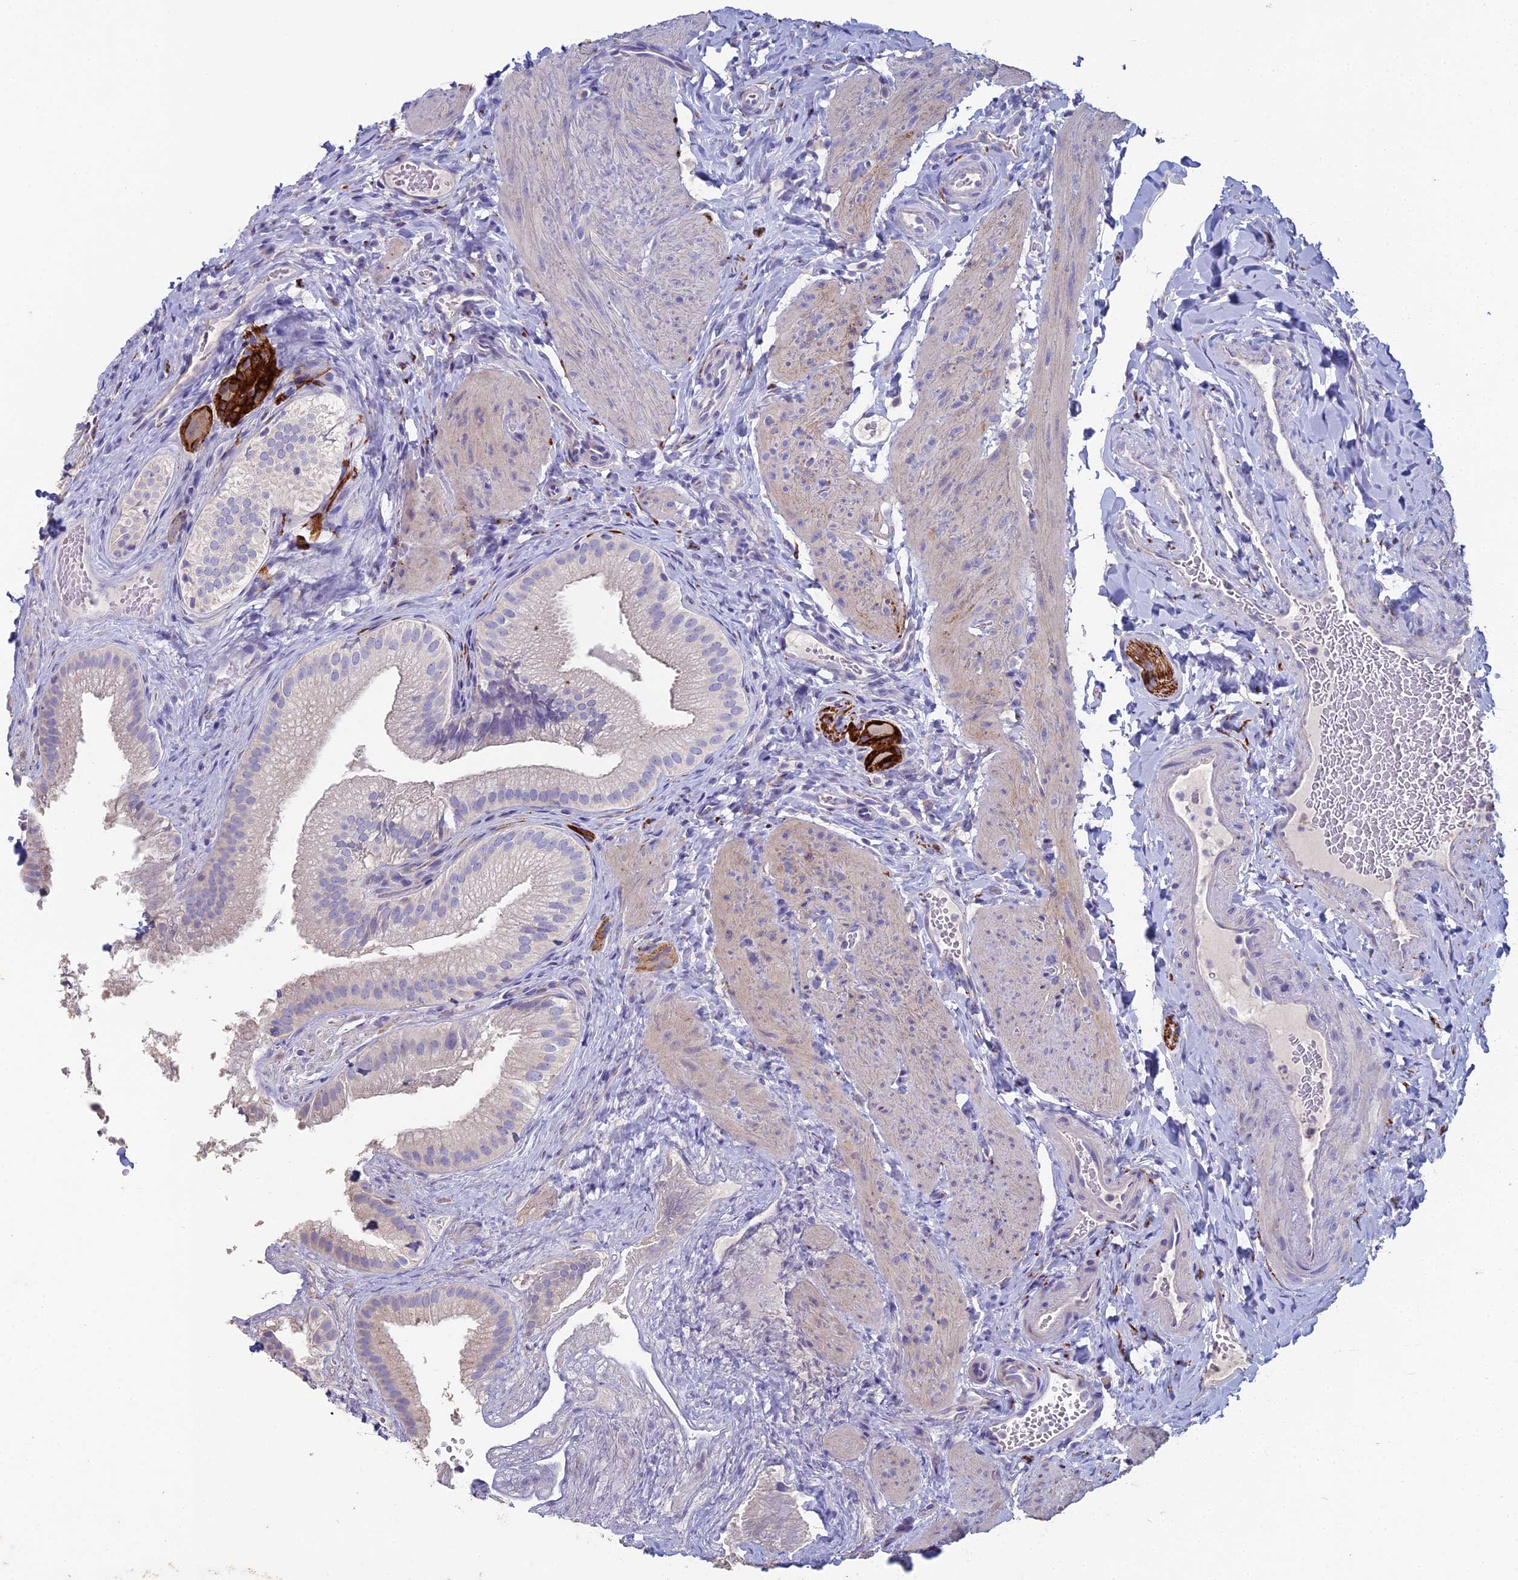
{"staining": {"intensity": "negative", "quantity": "none", "location": "none"}, "tissue": "gallbladder", "cell_type": "Glandular cells", "image_type": "normal", "snomed": [{"axis": "morphology", "description": "Normal tissue, NOS"}, {"axis": "topography", "description": "Gallbladder"}], "caption": "A high-resolution photomicrograph shows immunohistochemistry (IHC) staining of benign gallbladder, which reveals no significant staining in glandular cells.", "gene": "NCAM1", "patient": {"sex": "female", "age": 30}}